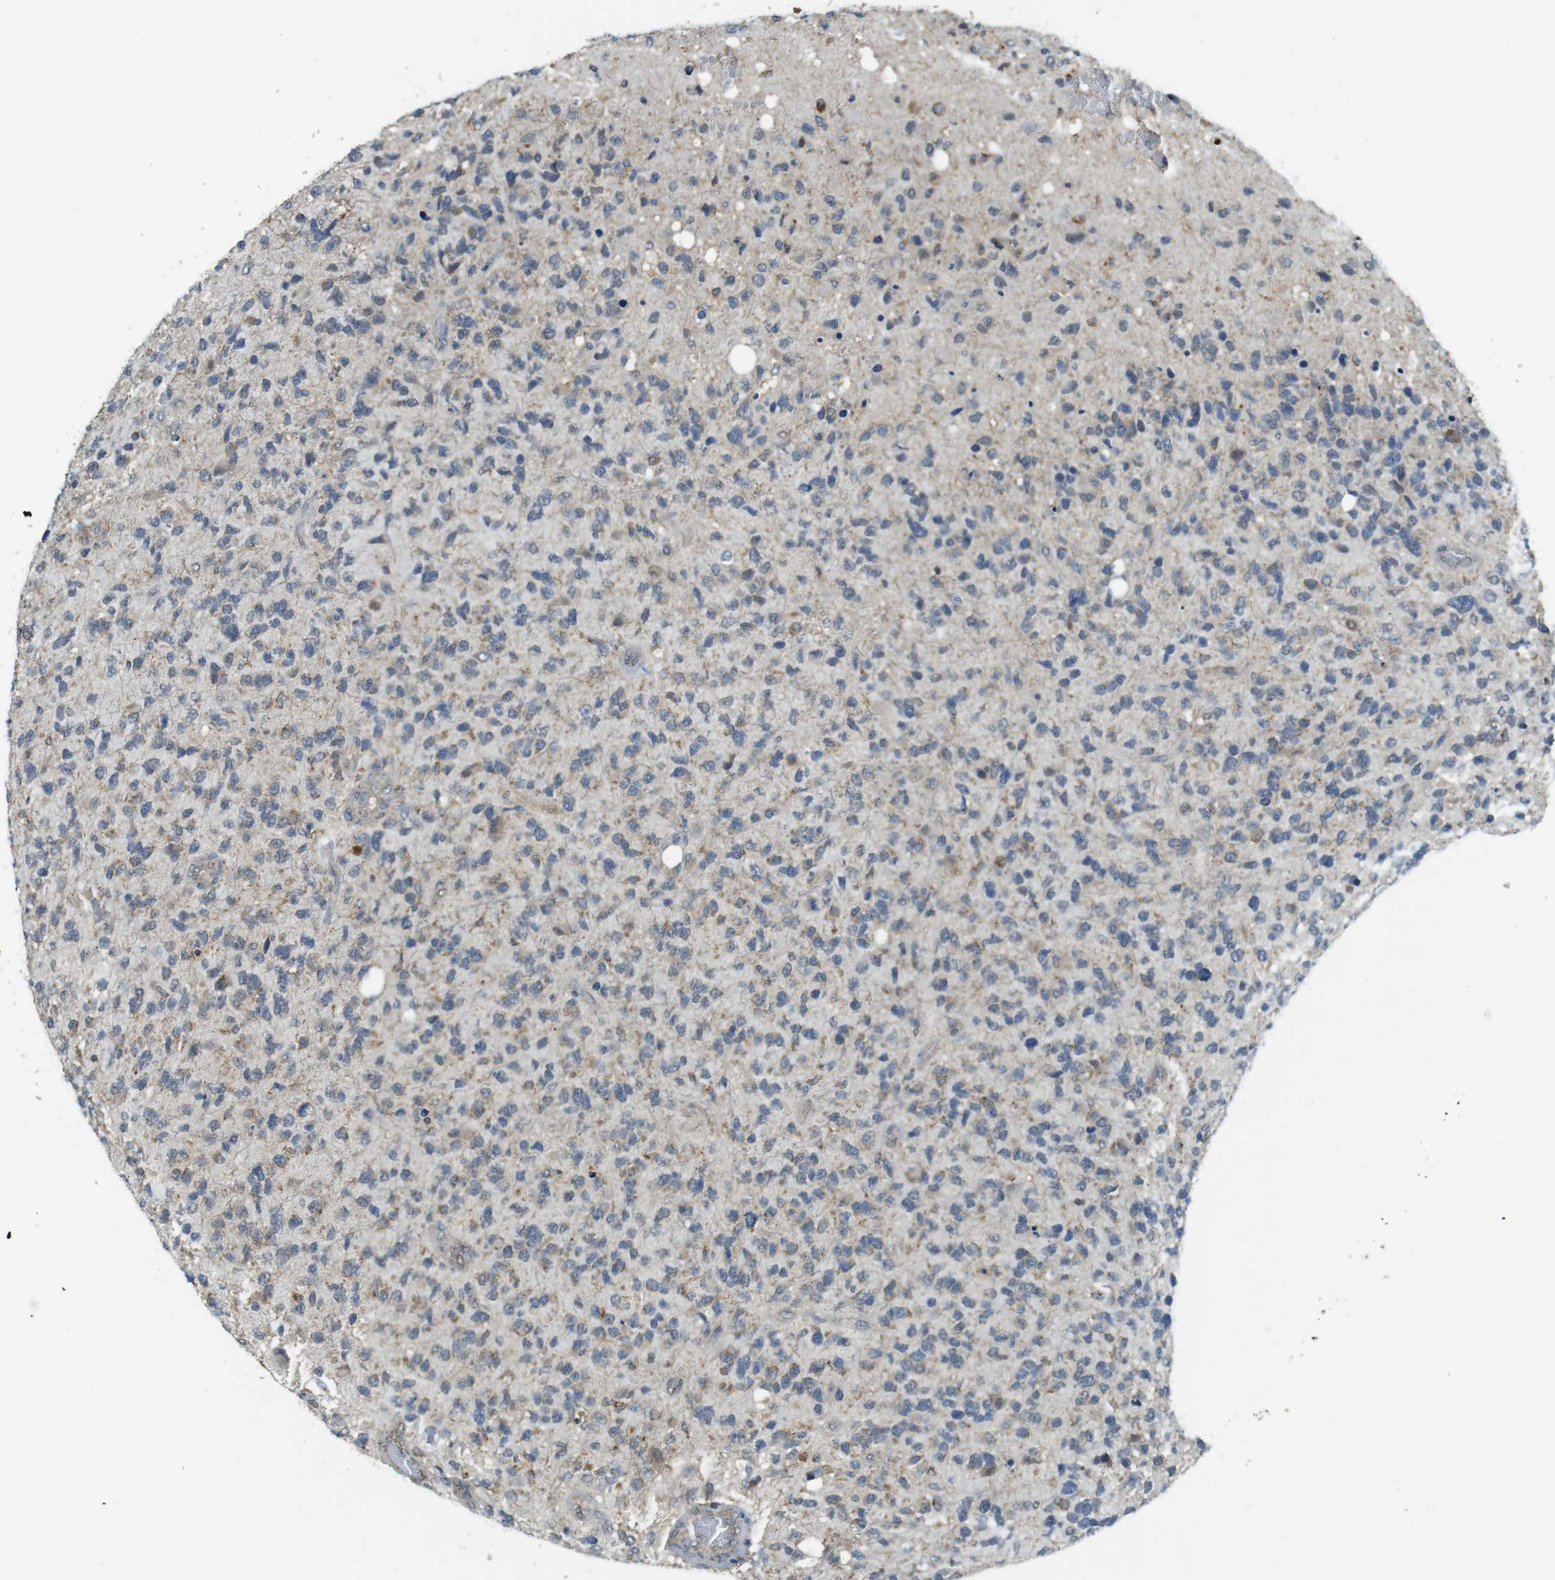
{"staining": {"intensity": "weak", "quantity": "25%-75%", "location": "cytoplasmic/membranous"}, "tissue": "glioma", "cell_type": "Tumor cells", "image_type": "cancer", "snomed": [{"axis": "morphology", "description": "Glioma, malignant, High grade"}, {"axis": "topography", "description": "Brain"}], "caption": "Human high-grade glioma (malignant) stained with a protein marker reveals weak staining in tumor cells.", "gene": "BRI3BP", "patient": {"sex": "female", "age": 58}}